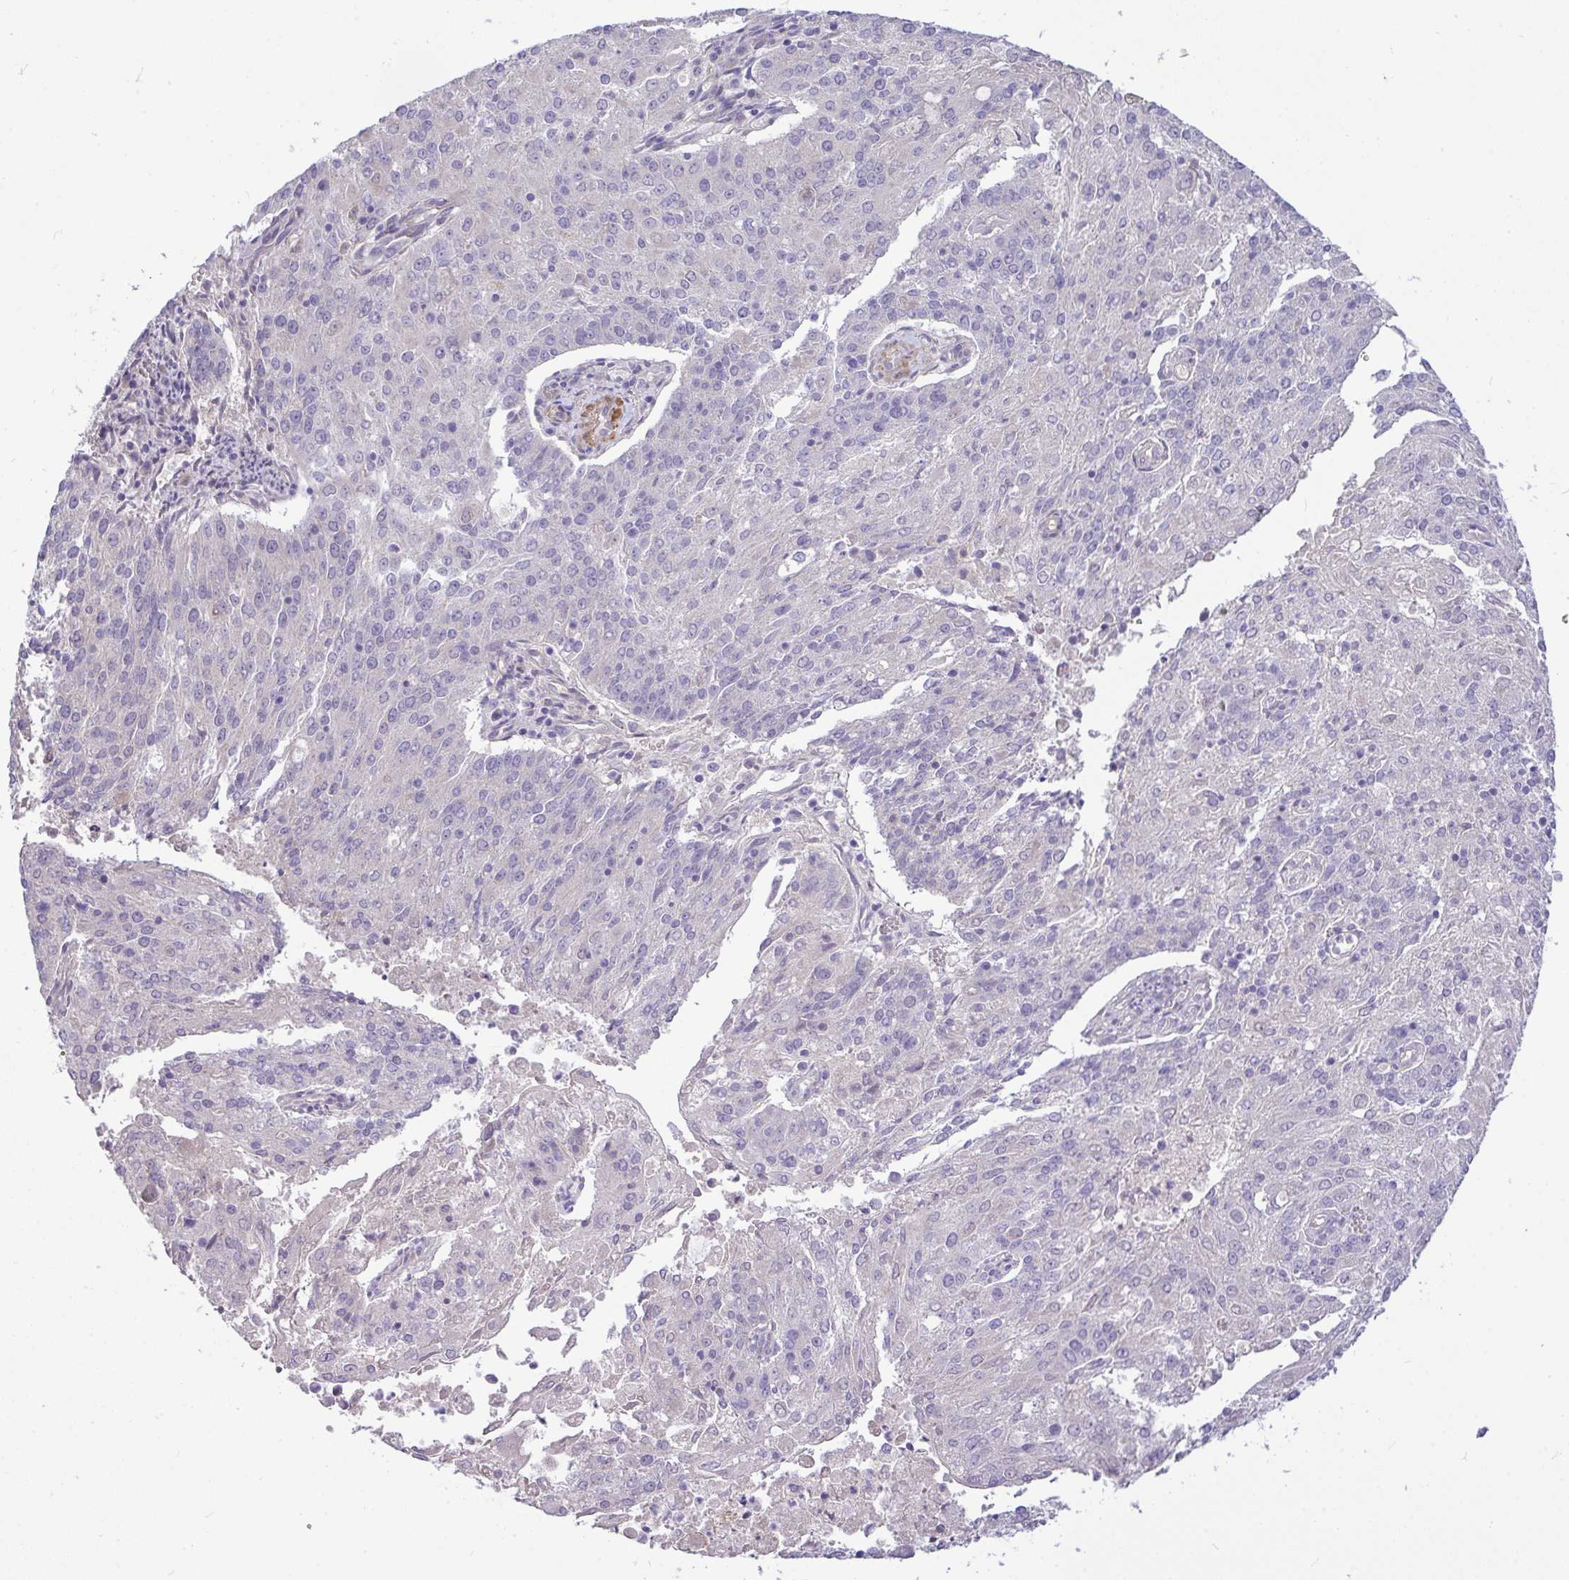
{"staining": {"intensity": "negative", "quantity": "none", "location": "none"}, "tissue": "endometrial cancer", "cell_type": "Tumor cells", "image_type": "cancer", "snomed": [{"axis": "morphology", "description": "Adenocarcinoma, NOS"}, {"axis": "topography", "description": "Endometrium"}], "caption": "This is an IHC histopathology image of endometrial cancer (adenocarcinoma). There is no staining in tumor cells.", "gene": "MOCS1", "patient": {"sex": "female", "age": 82}}